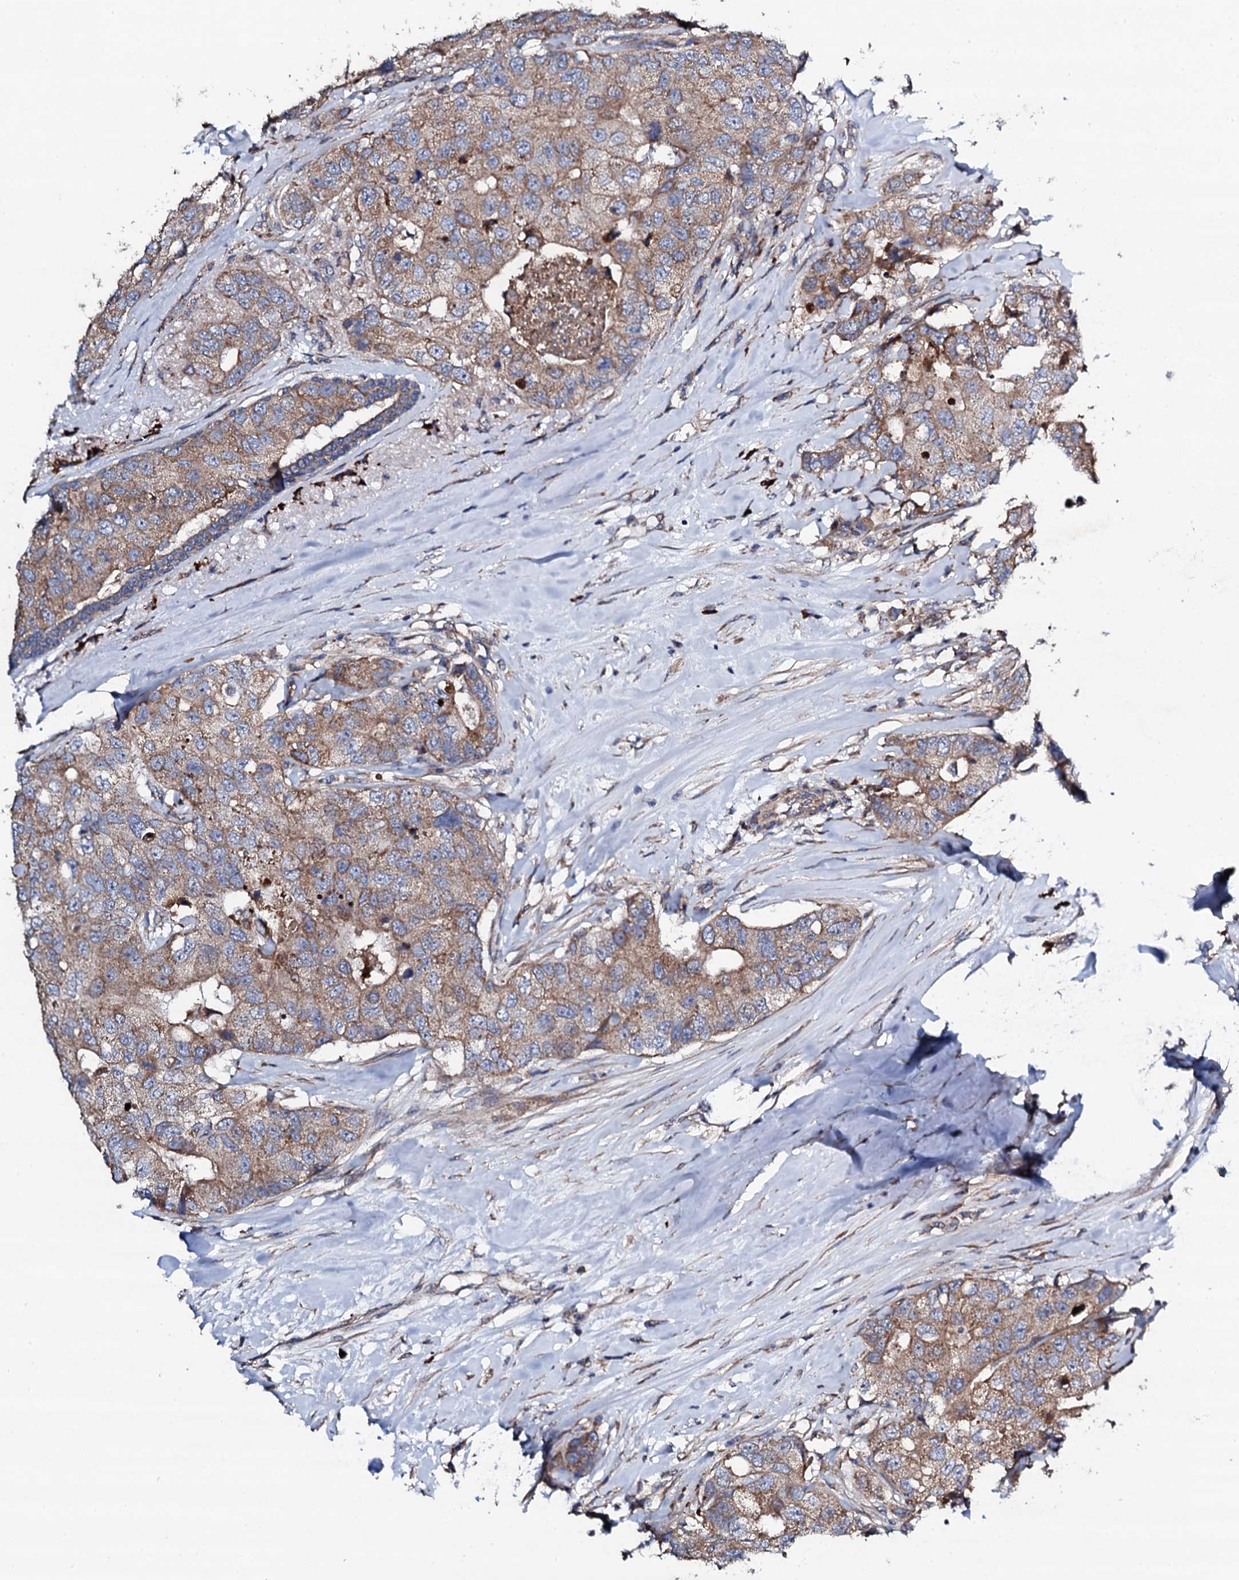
{"staining": {"intensity": "moderate", "quantity": ">75%", "location": "cytoplasmic/membranous"}, "tissue": "breast cancer", "cell_type": "Tumor cells", "image_type": "cancer", "snomed": [{"axis": "morphology", "description": "Duct carcinoma"}, {"axis": "topography", "description": "Breast"}], "caption": "Immunohistochemistry (DAB (3,3'-diaminobenzidine)) staining of invasive ductal carcinoma (breast) reveals moderate cytoplasmic/membranous protein staining in approximately >75% of tumor cells. (Brightfield microscopy of DAB IHC at high magnification).", "gene": "LIPT2", "patient": {"sex": "female", "age": 62}}